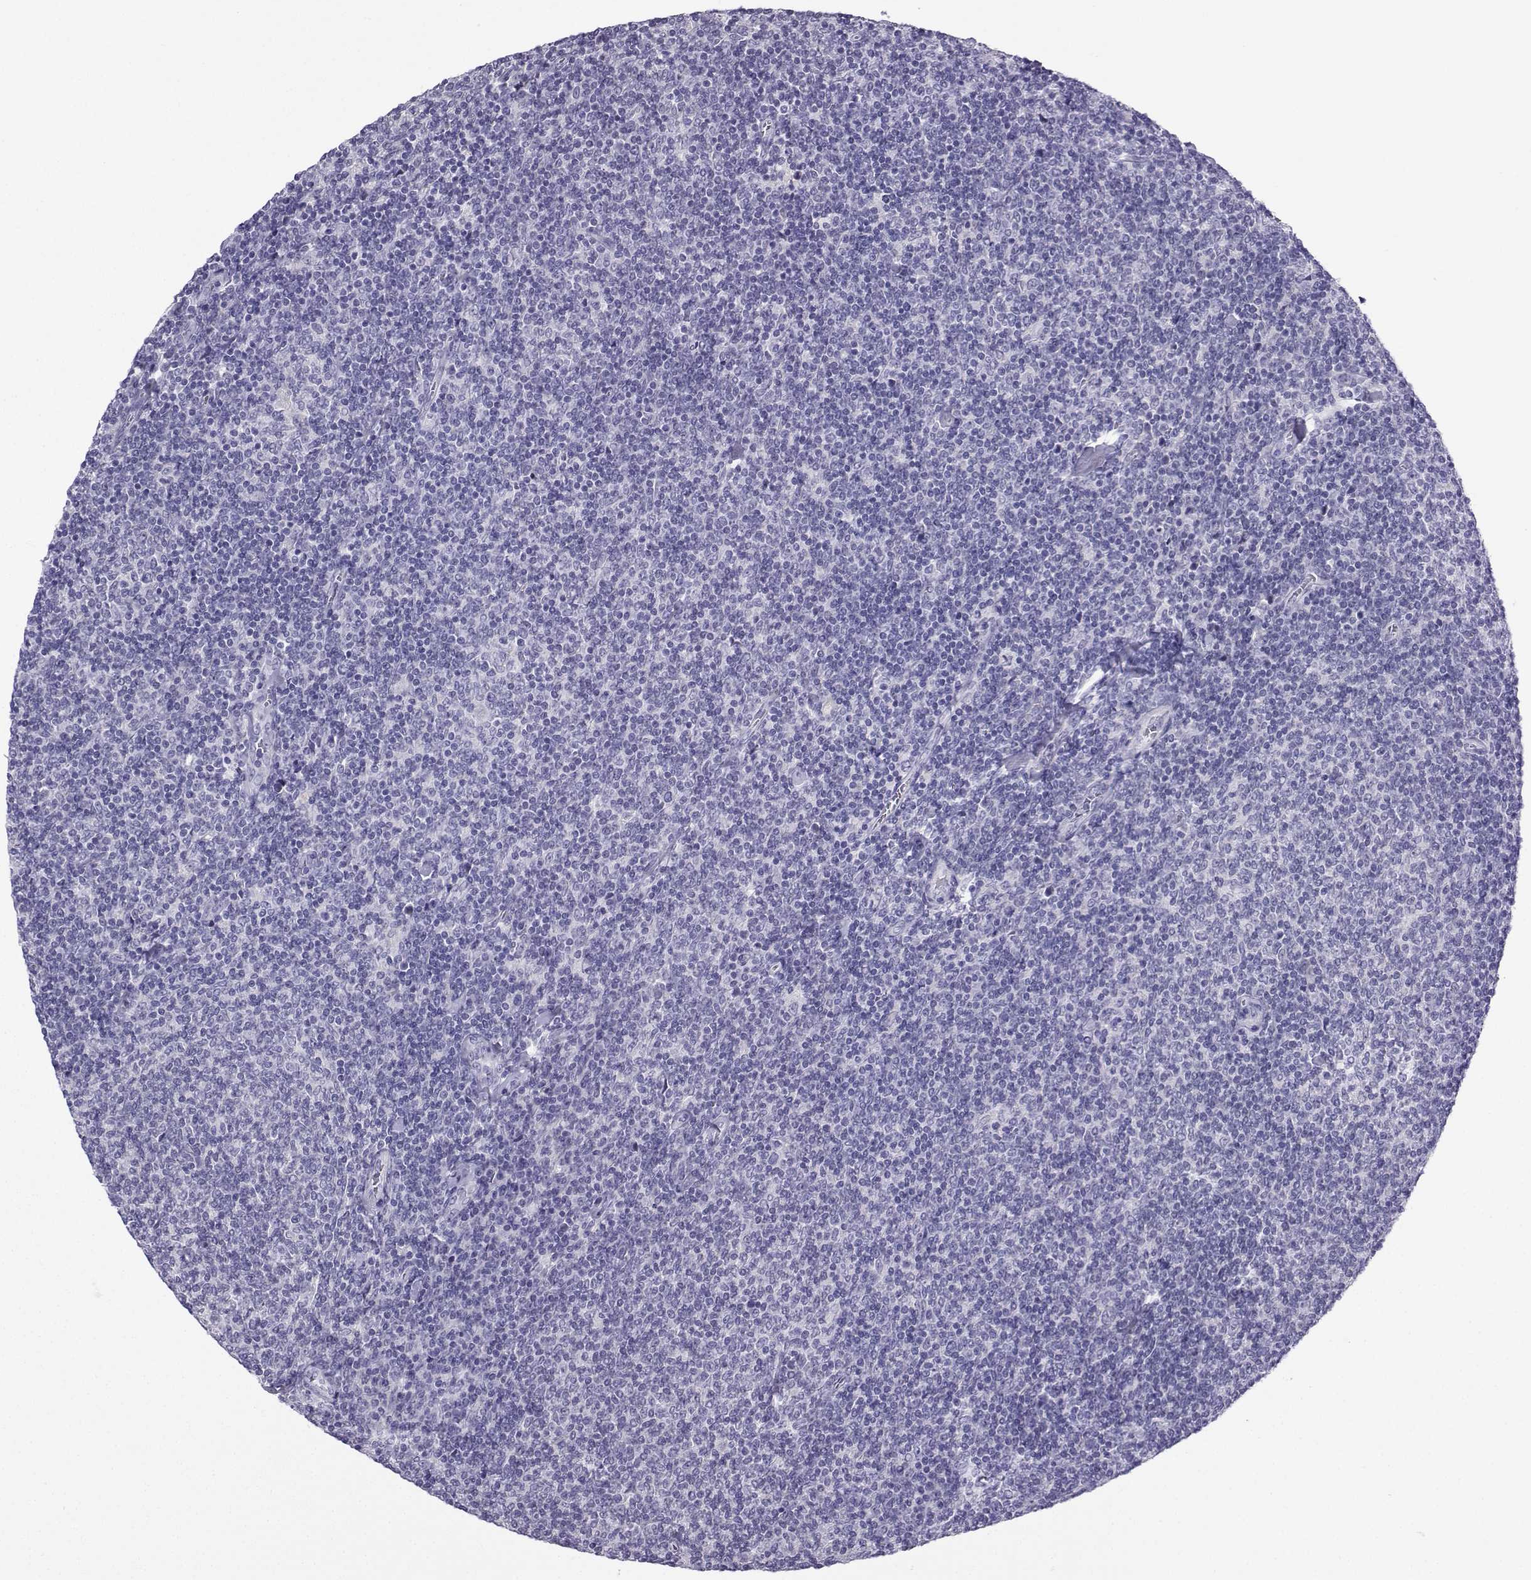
{"staining": {"intensity": "negative", "quantity": "none", "location": "none"}, "tissue": "lymphoma", "cell_type": "Tumor cells", "image_type": "cancer", "snomed": [{"axis": "morphology", "description": "Malignant lymphoma, non-Hodgkin's type, Low grade"}, {"axis": "topography", "description": "Lymph node"}], "caption": "DAB (3,3'-diaminobenzidine) immunohistochemical staining of lymphoma demonstrates no significant expression in tumor cells. (DAB (3,3'-diaminobenzidine) immunohistochemistry (IHC) with hematoxylin counter stain).", "gene": "FBXO24", "patient": {"sex": "male", "age": 52}}